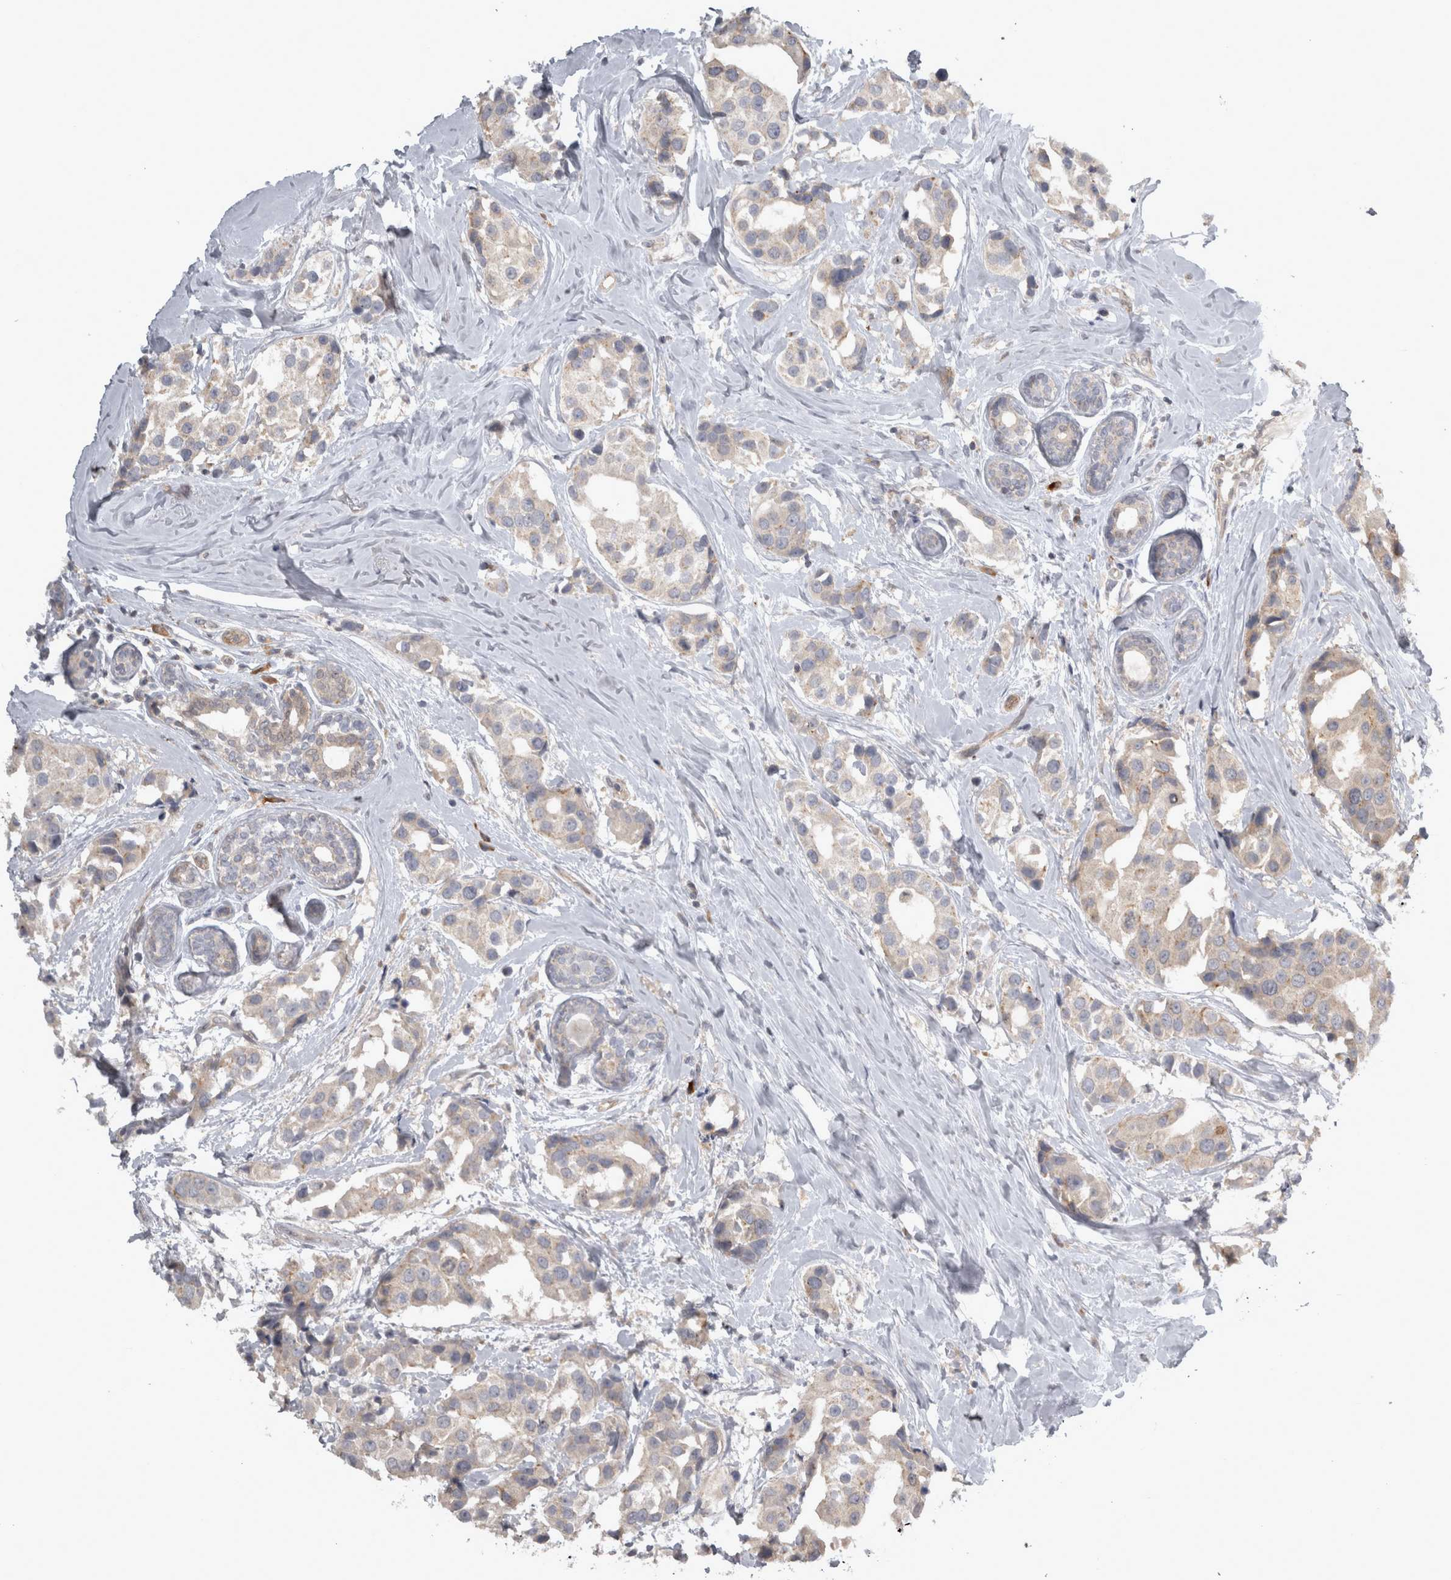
{"staining": {"intensity": "weak", "quantity": "25%-75%", "location": "cytoplasmic/membranous"}, "tissue": "breast cancer", "cell_type": "Tumor cells", "image_type": "cancer", "snomed": [{"axis": "morphology", "description": "Normal tissue, NOS"}, {"axis": "morphology", "description": "Duct carcinoma"}, {"axis": "topography", "description": "Breast"}], "caption": "Immunohistochemical staining of breast cancer demonstrates low levels of weak cytoplasmic/membranous protein positivity in about 25%-75% of tumor cells.", "gene": "SLCO5A1", "patient": {"sex": "female", "age": 39}}